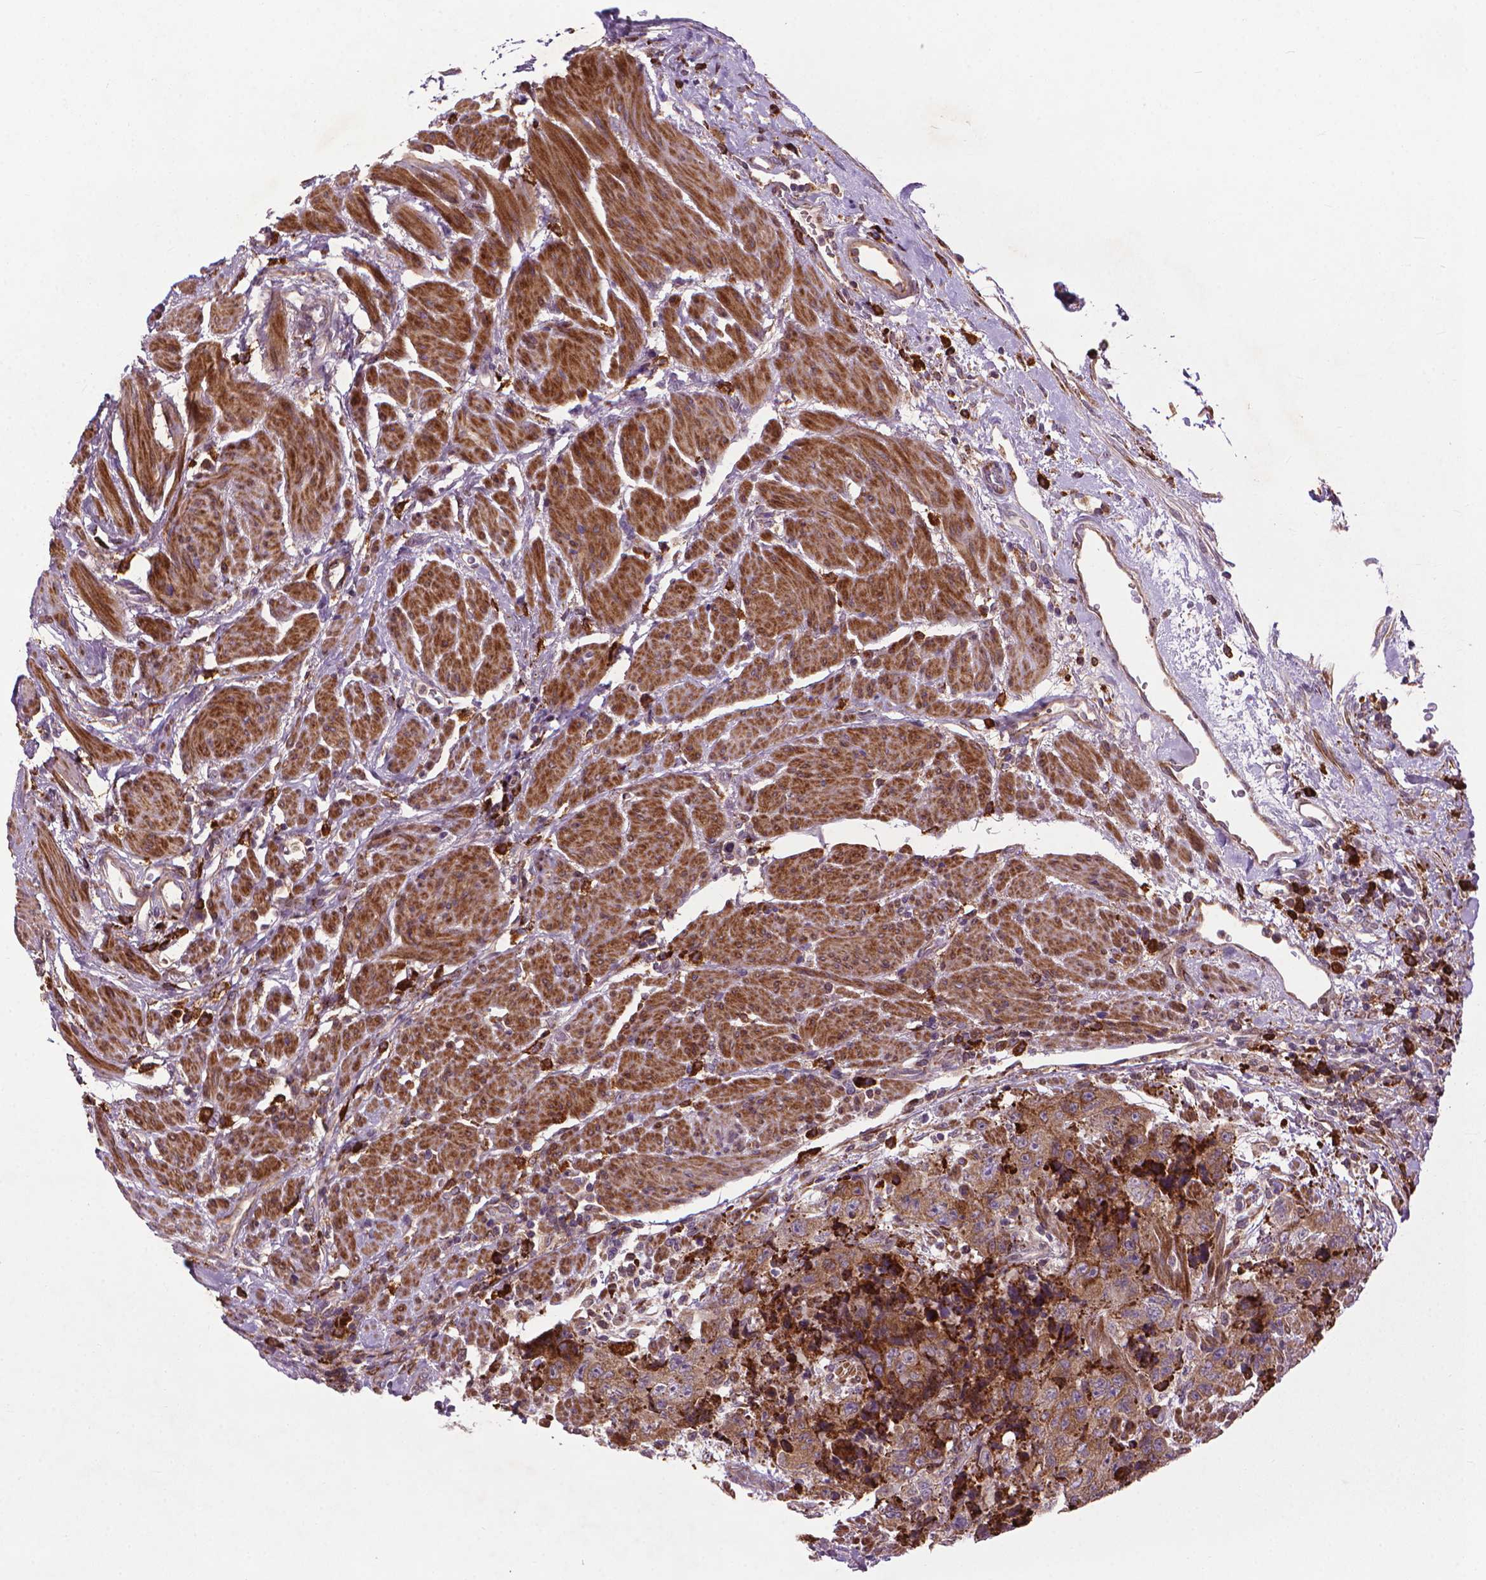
{"staining": {"intensity": "moderate", "quantity": ">75%", "location": "cytoplasmic/membranous"}, "tissue": "urothelial cancer", "cell_type": "Tumor cells", "image_type": "cancer", "snomed": [{"axis": "morphology", "description": "Urothelial carcinoma, High grade"}, {"axis": "topography", "description": "Urinary bladder"}], "caption": "Protein analysis of high-grade urothelial carcinoma tissue exhibits moderate cytoplasmic/membranous positivity in about >75% of tumor cells.", "gene": "MYH14", "patient": {"sex": "female", "age": 78}}